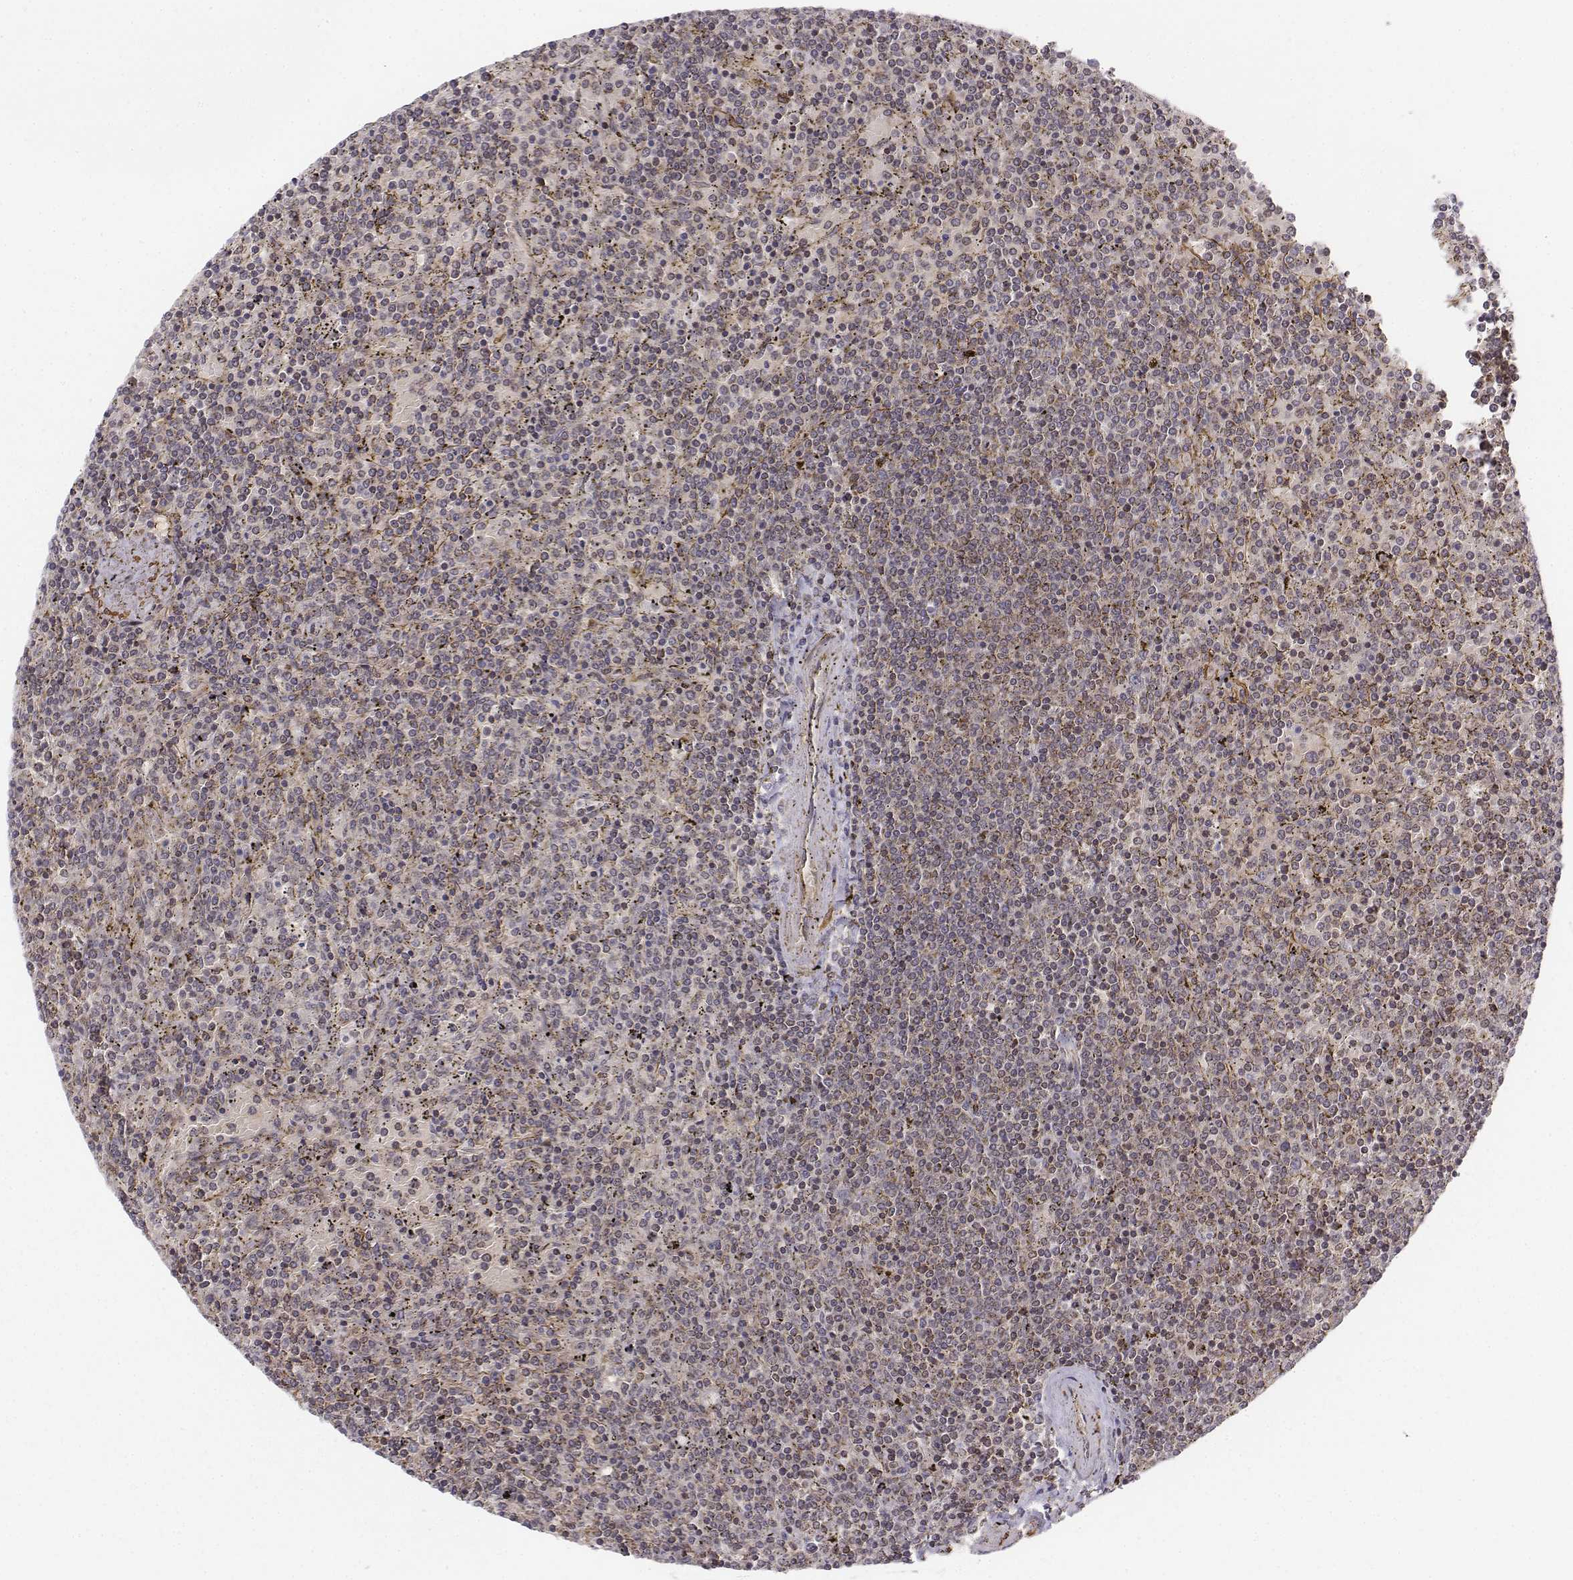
{"staining": {"intensity": "weak", "quantity": "<25%", "location": "cytoplasmic/membranous,nuclear"}, "tissue": "lymphoma", "cell_type": "Tumor cells", "image_type": "cancer", "snomed": [{"axis": "morphology", "description": "Malignant lymphoma, non-Hodgkin's type, Low grade"}, {"axis": "topography", "description": "Spleen"}], "caption": "Immunohistochemistry of human malignant lymphoma, non-Hodgkin's type (low-grade) reveals no staining in tumor cells. (DAB immunohistochemistry visualized using brightfield microscopy, high magnification).", "gene": "ZFYVE19", "patient": {"sex": "female", "age": 77}}